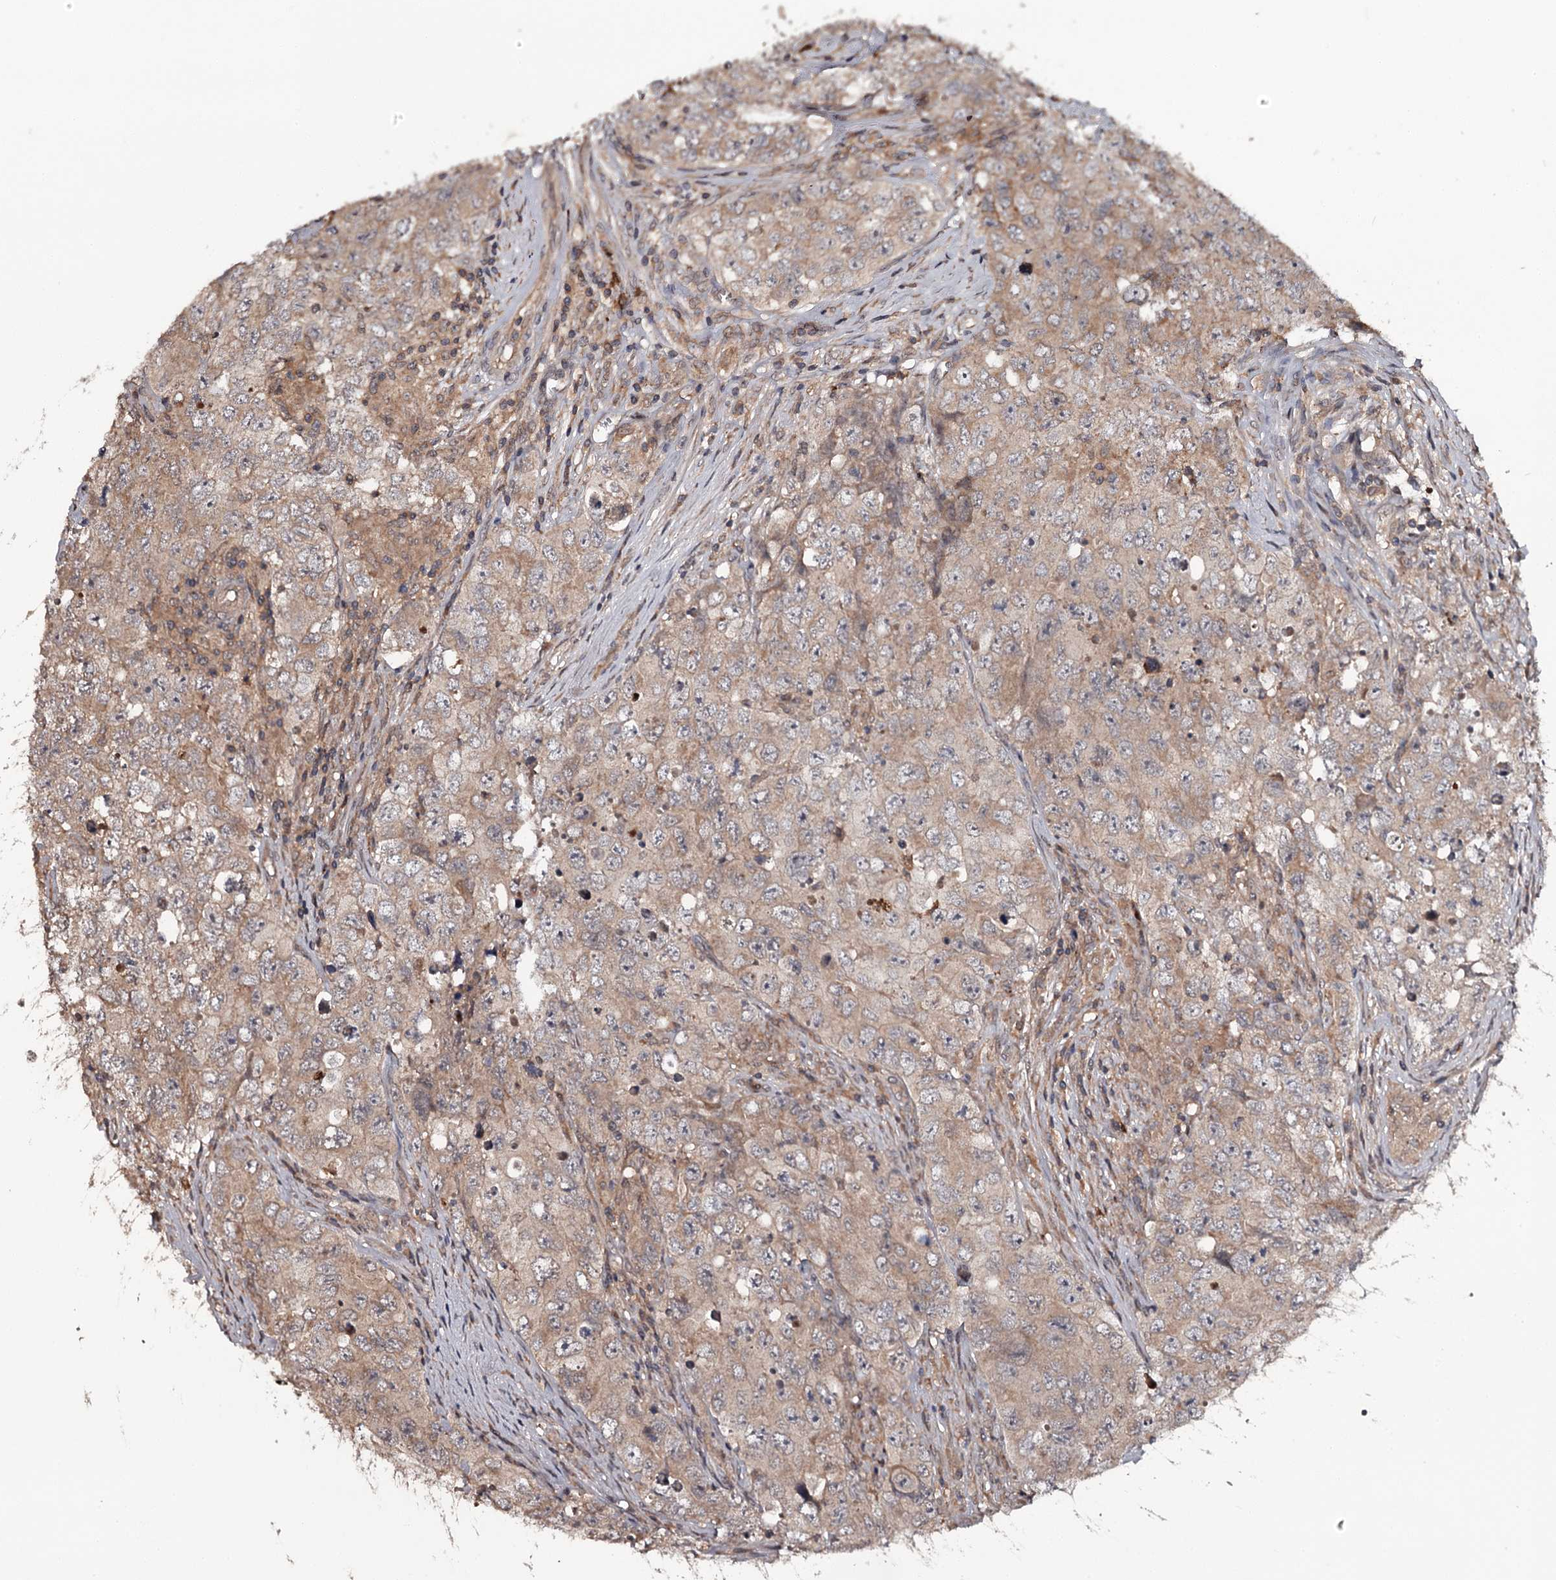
{"staining": {"intensity": "weak", "quantity": ">75%", "location": "cytoplasmic/membranous"}, "tissue": "testis cancer", "cell_type": "Tumor cells", "image_type": "cancer", "snomed": [{"axis": "morphology", "description": "Seminoma, NOS"}, {"axis": "morphology", "description": "Carcinoma, Embryonal, NOS"}, {"axis": "topography", "description": "Testis"}], "caption": "DAB (3,3'-diaminobenzidine) immunohistochemical staining of human testis cancer (seminoma) displays weak cytoplasmic/membranous protein staining in about >75% of tumor cells. (brown staining indicates protein expression, while blue staining denotes nuclei).", "gene": "TTC12", "patient": {"sex": "male", "age": 43}}